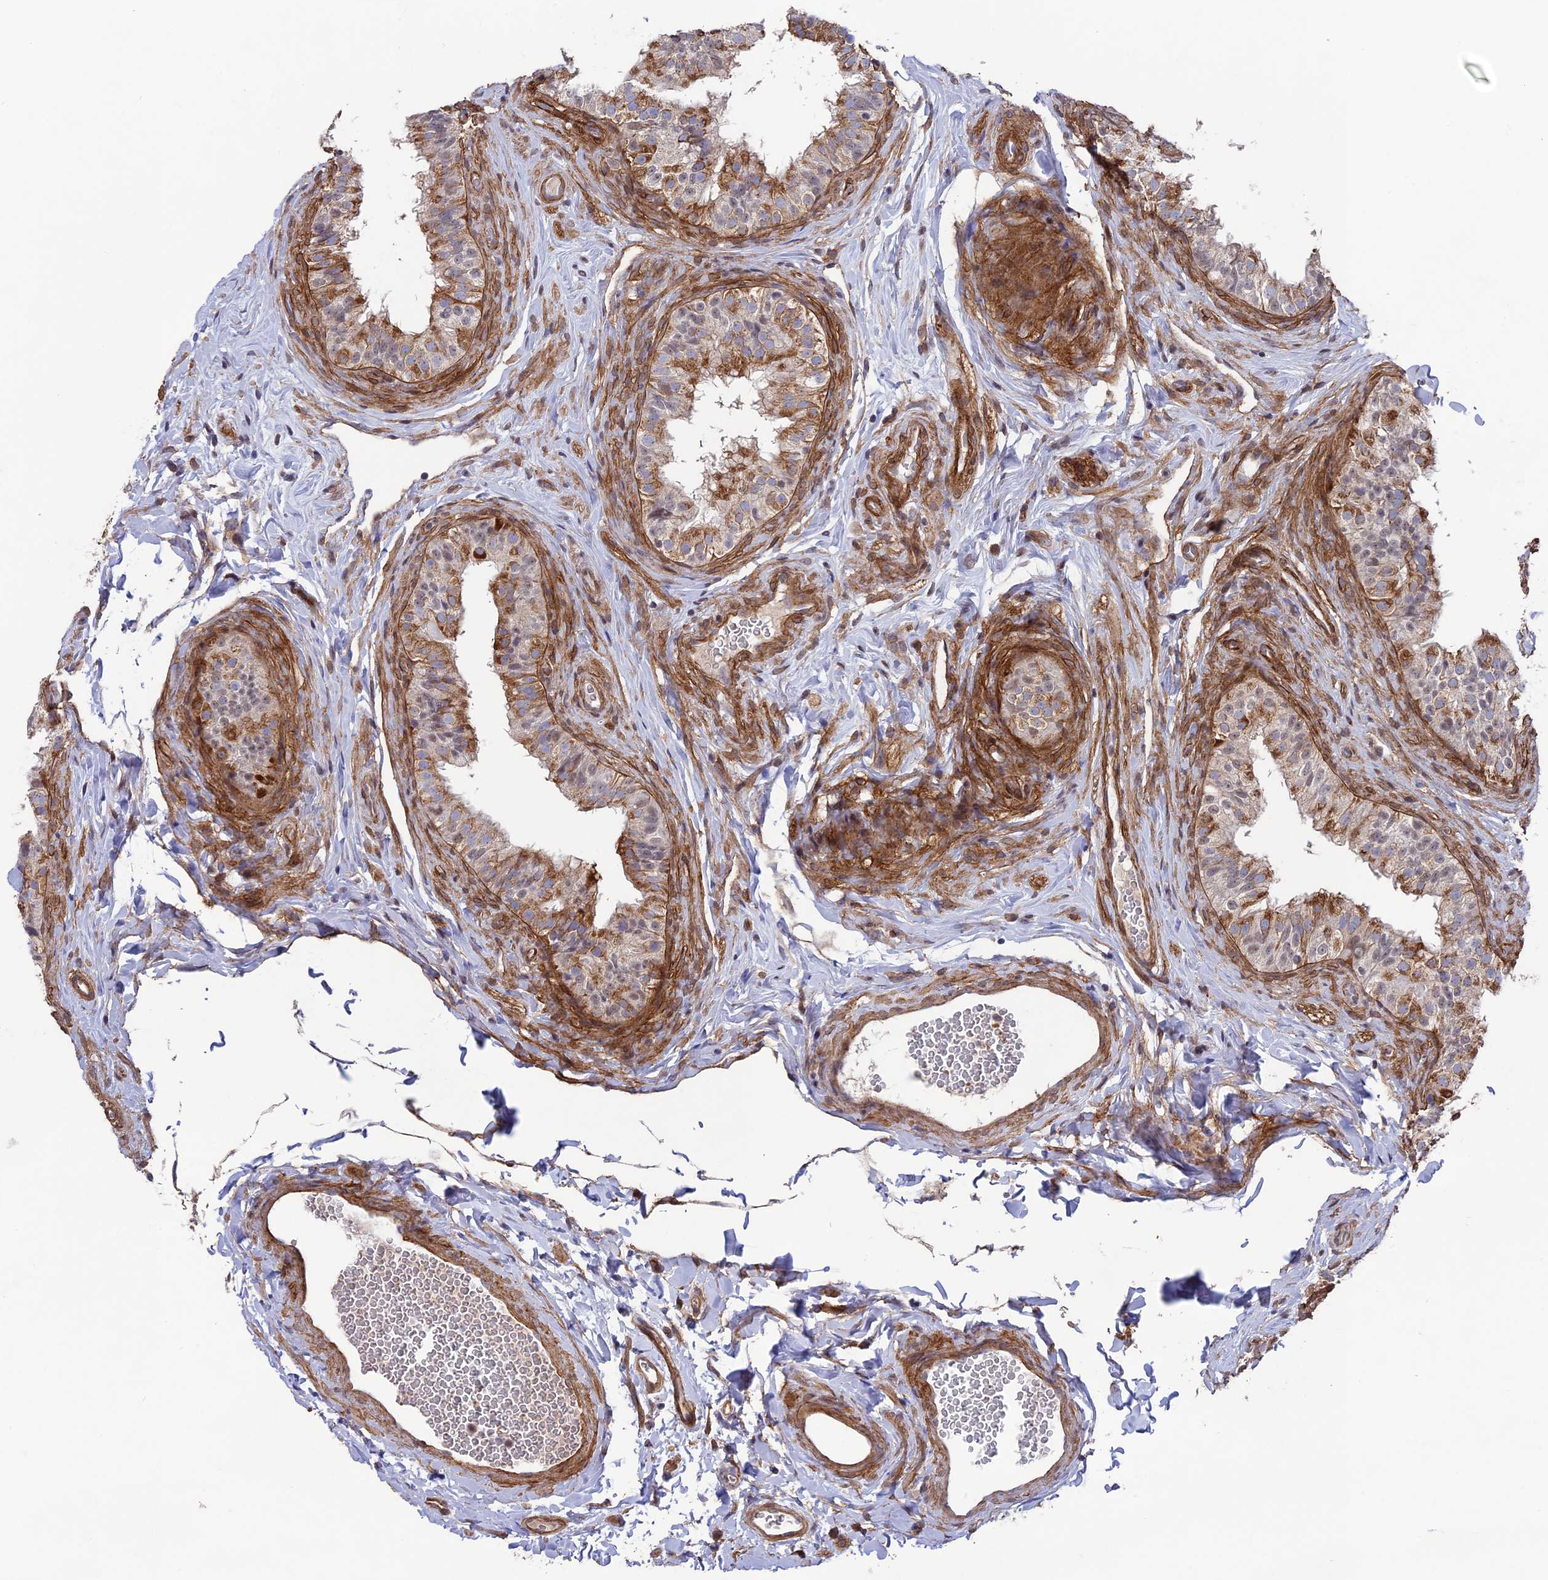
{"staining": {"intensity": "moderate", "quantity": "25%-75%", "location": "cytoplasmic/membranous,nuclear"}, "tissue": "epididymis", "cell_type": "Glandular cells", "image_type": "normal", "snomed": [{"axis": "morphology", "description": "Normal tissue, NOS"}, {"axis": "topography", "description": "Epididymis"}], "caption": "This histopathology image reveals immunohistochemistry (IHC) staining of unremarkable epididymis, with medium moderate cytoplasmic/membranous,nuclear expression in about 25%-75% of glandular cells.", "gene": "TNS1", "patient": {"sex": "male", "age": 49}}